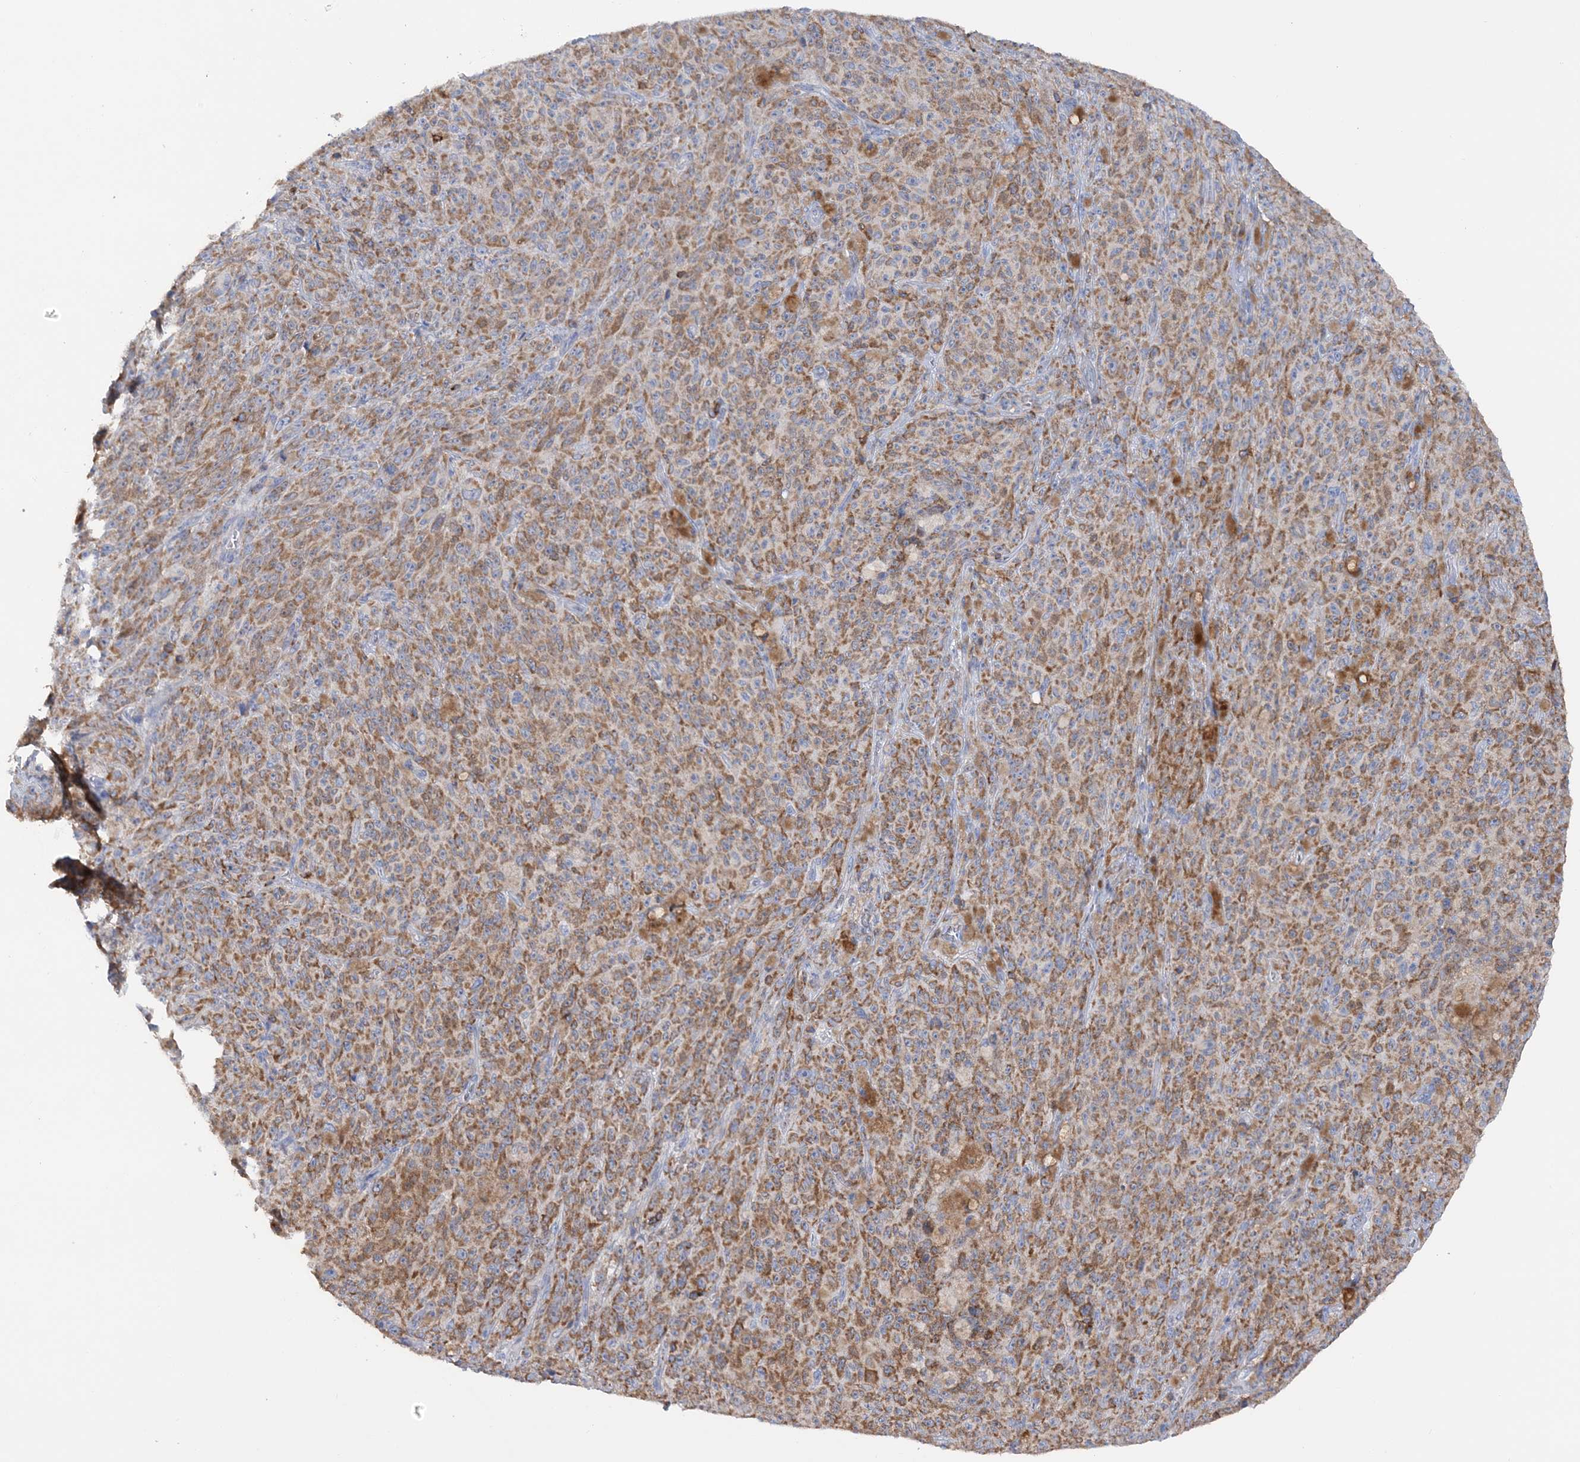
{"staining": {"intensity": "moderate", "quantity": ">75%", "location": "cytoplasmic/membranous"}, "tissue": "melanoma", "cell_type": "Tumor cells", "image_type": "cancer", "snomed": [{"axis": "morphology", "description": "Malignant melanoma, NOS"}, {"axis": "topography", "description": "Skin"}], "caption": "An immunohistochemistry micrograph of neoplastic tissue is shown. Protein staining in brown labels moderate cytoplasmic/membranous positivity in melanoma within tumor cells. Nuclei are stained in blue.", "gene": "TTC32", "patient": {"sex": "female", "age": 82}}